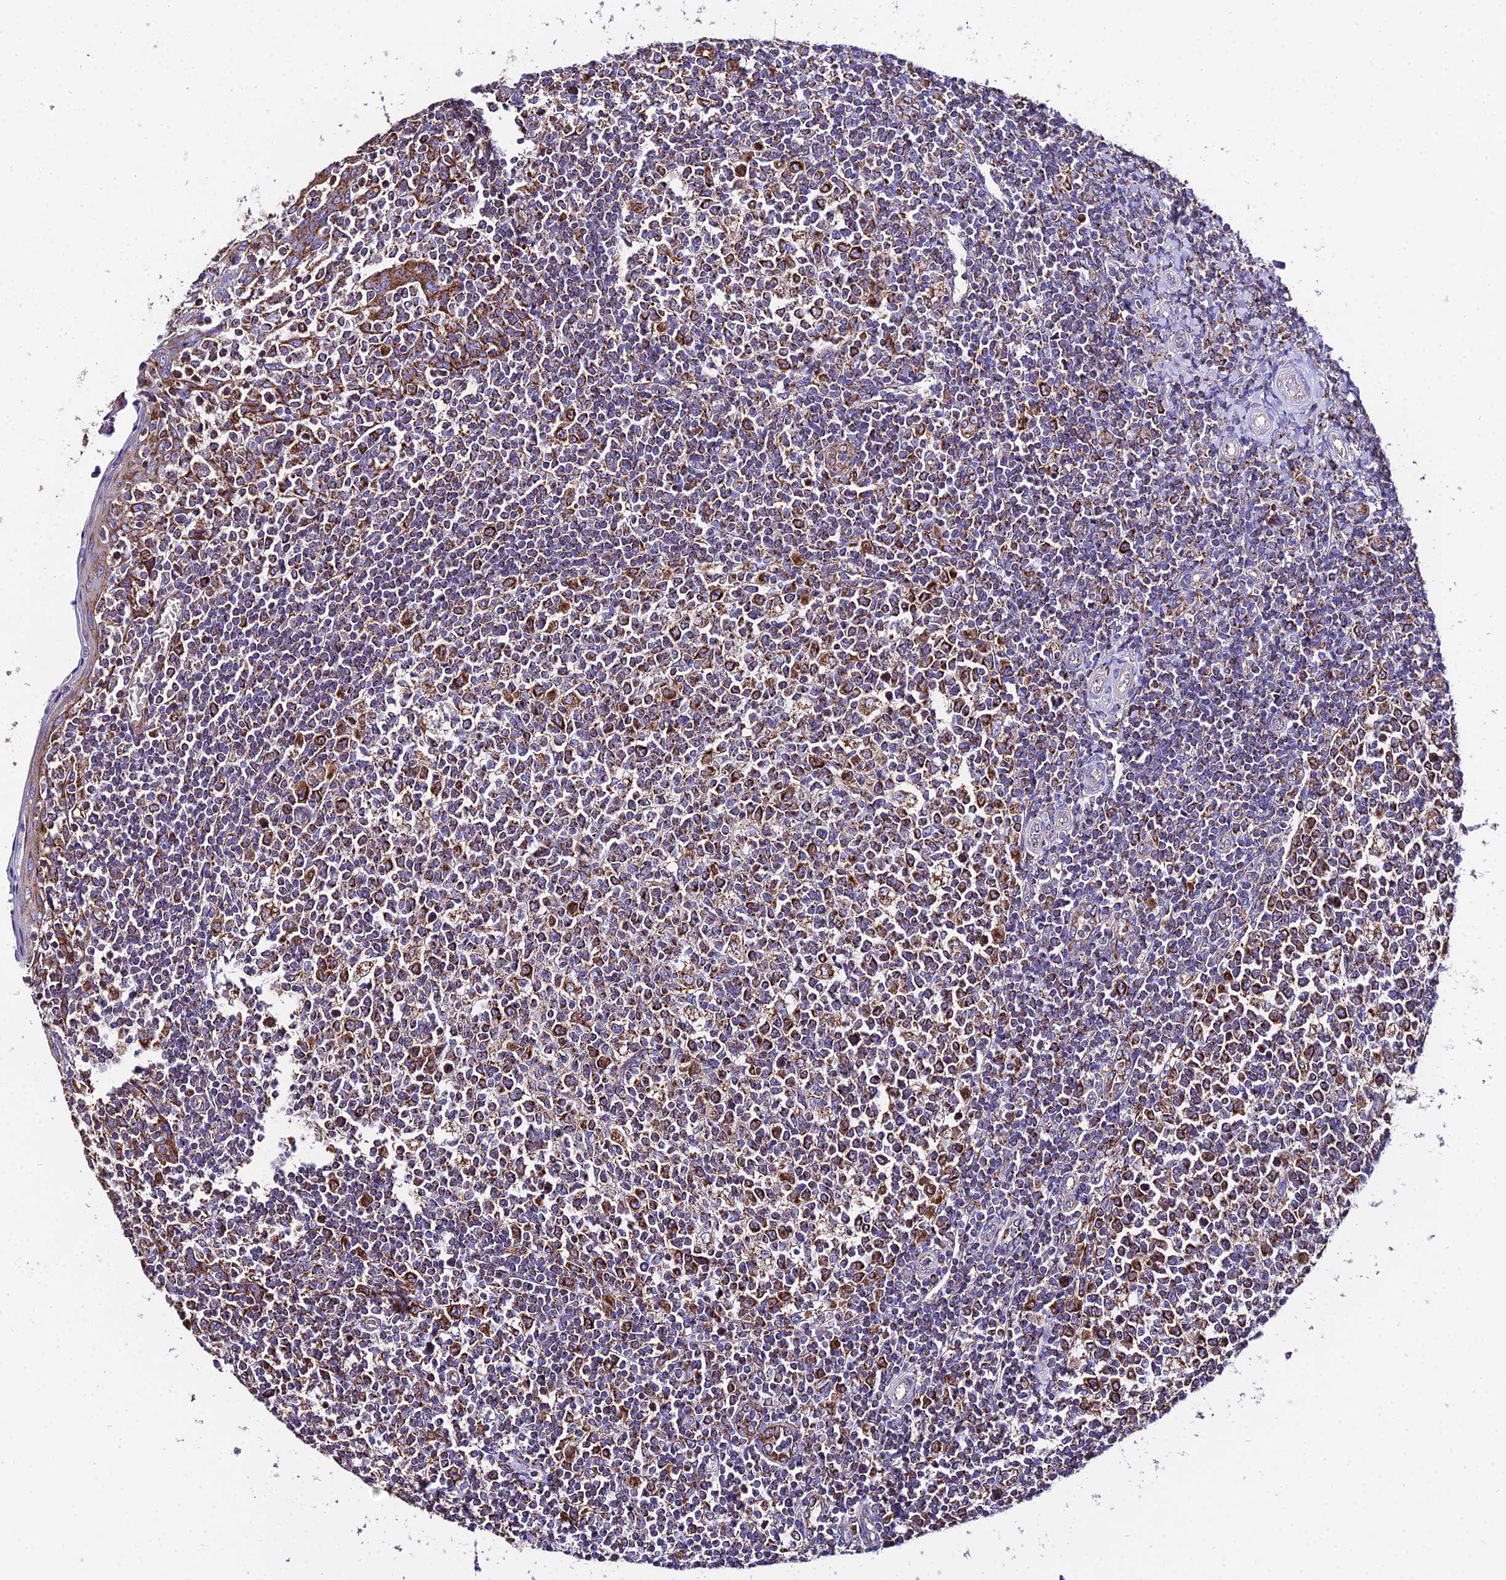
{"staining": {"intensity": "strong", "quantity": ">75%", "location": "cytoplasmic/membranous"}, "tissue": "tonsil", "cell_type": "Germinal center cells", "image_type": "normal", "snomed": [{"axis": "morphology", "description": "Normal tissue, NOS"}, {"axis": "topography", "description": "Tonsil"}], "caption": "Immunohistochemistry (IHC) of normal tonsil reveals high levels of strong cytoplasmic/membranous staining in about >75% of germinal center cells.", "gene": "OCIAD1", "patient": {"sex": "female", "age": 19}}